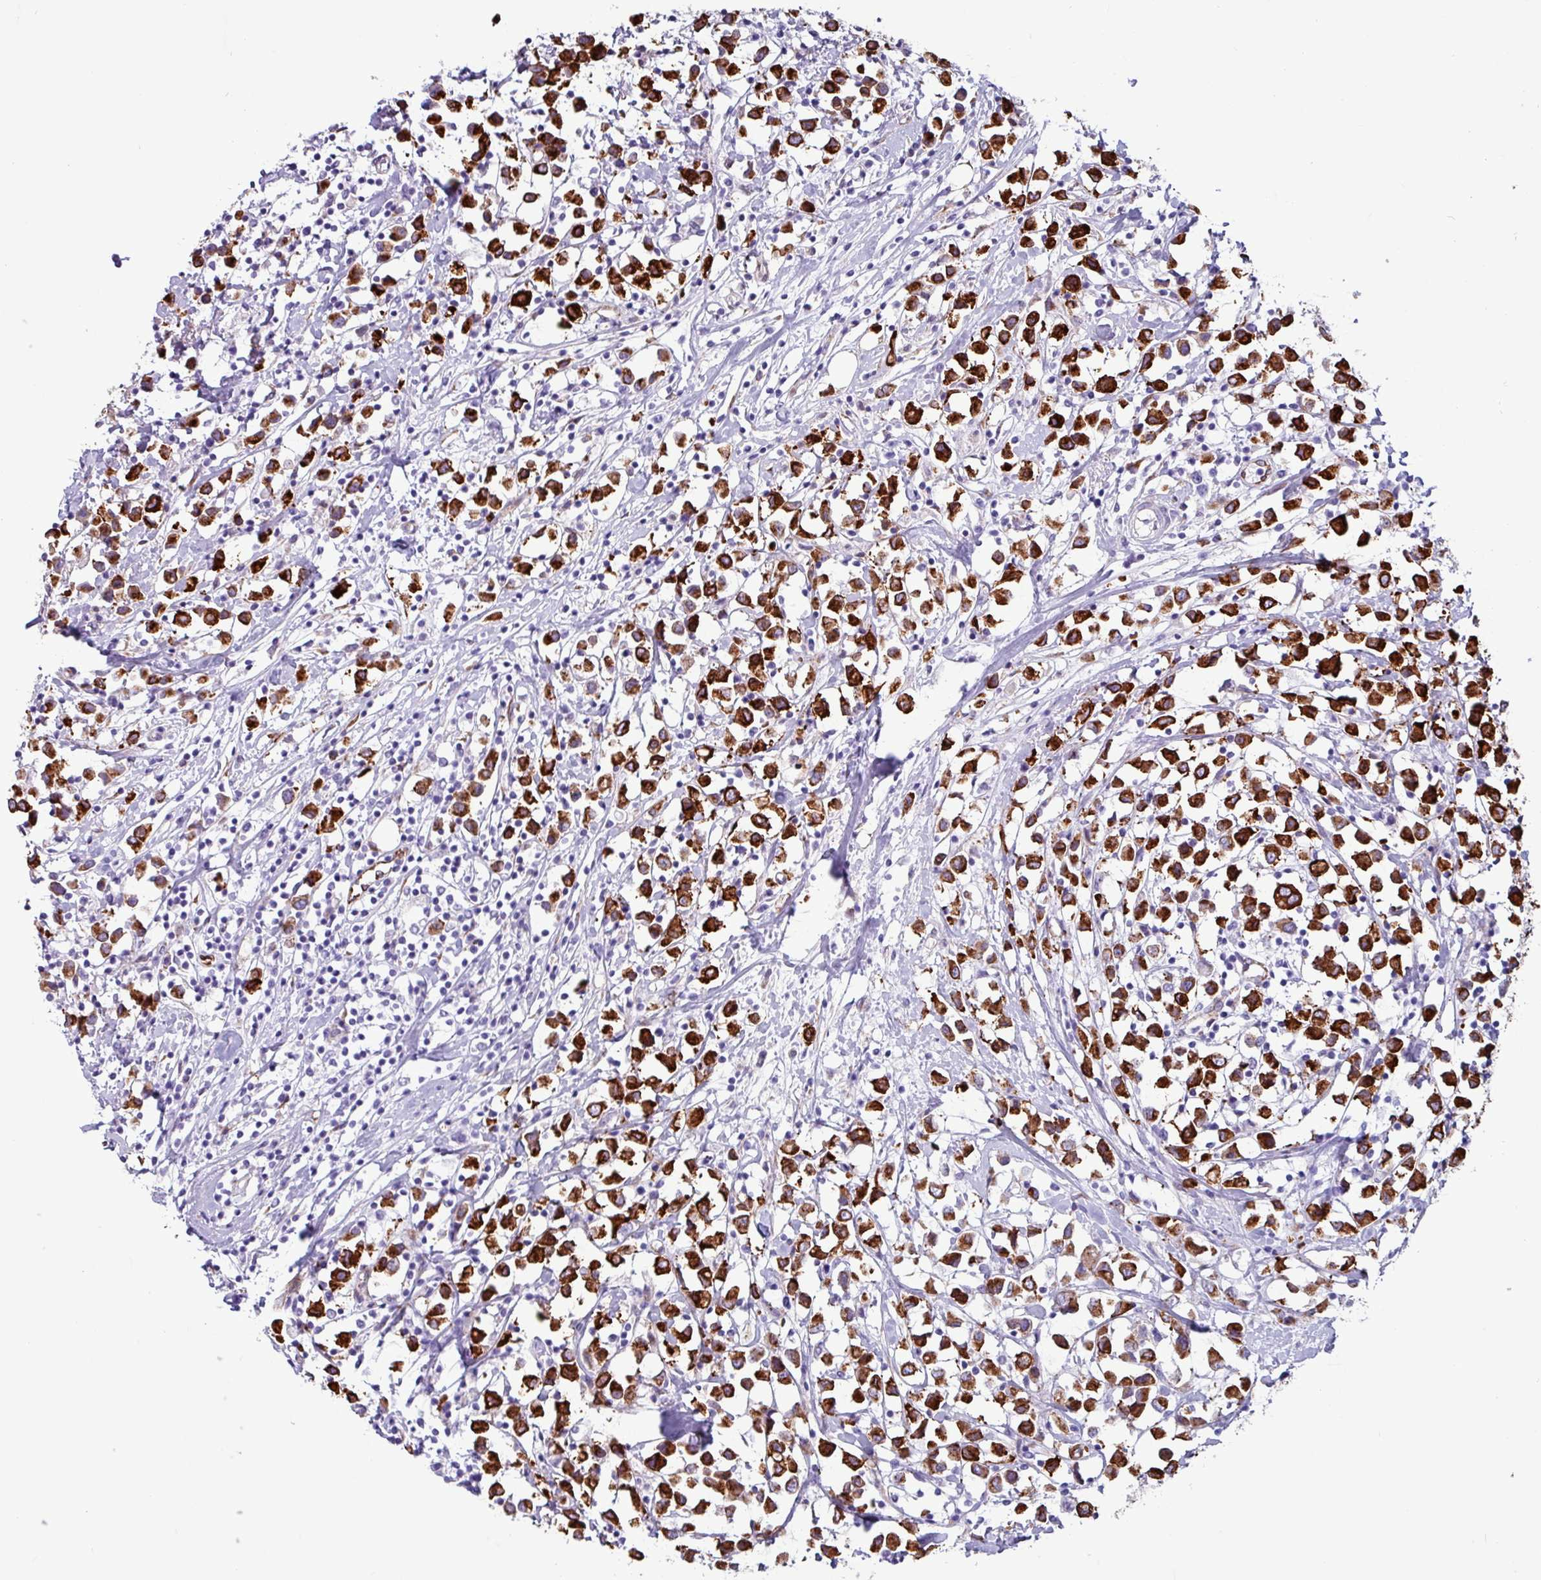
{"staining": {"intensity": "strong", "quantity": ">75%", "location": "cytoplasmic/membranous"}, "tissue": "breast cancer", "cell_type": "Tumor cells", "image_type": "cancer", "snomed": [{"axis": "morphology", "description": "Duct carcinoma"}, {"axis": "topography", "description": "Breast"}], "caption": "A brown stain labels strong cytoplasmic/membranous staining of a protein in human breast cancer (intraductal carcinoma) tumor cells.", "gene": "PPP1R35", "patient": {"sex": "female", "age": 61}}